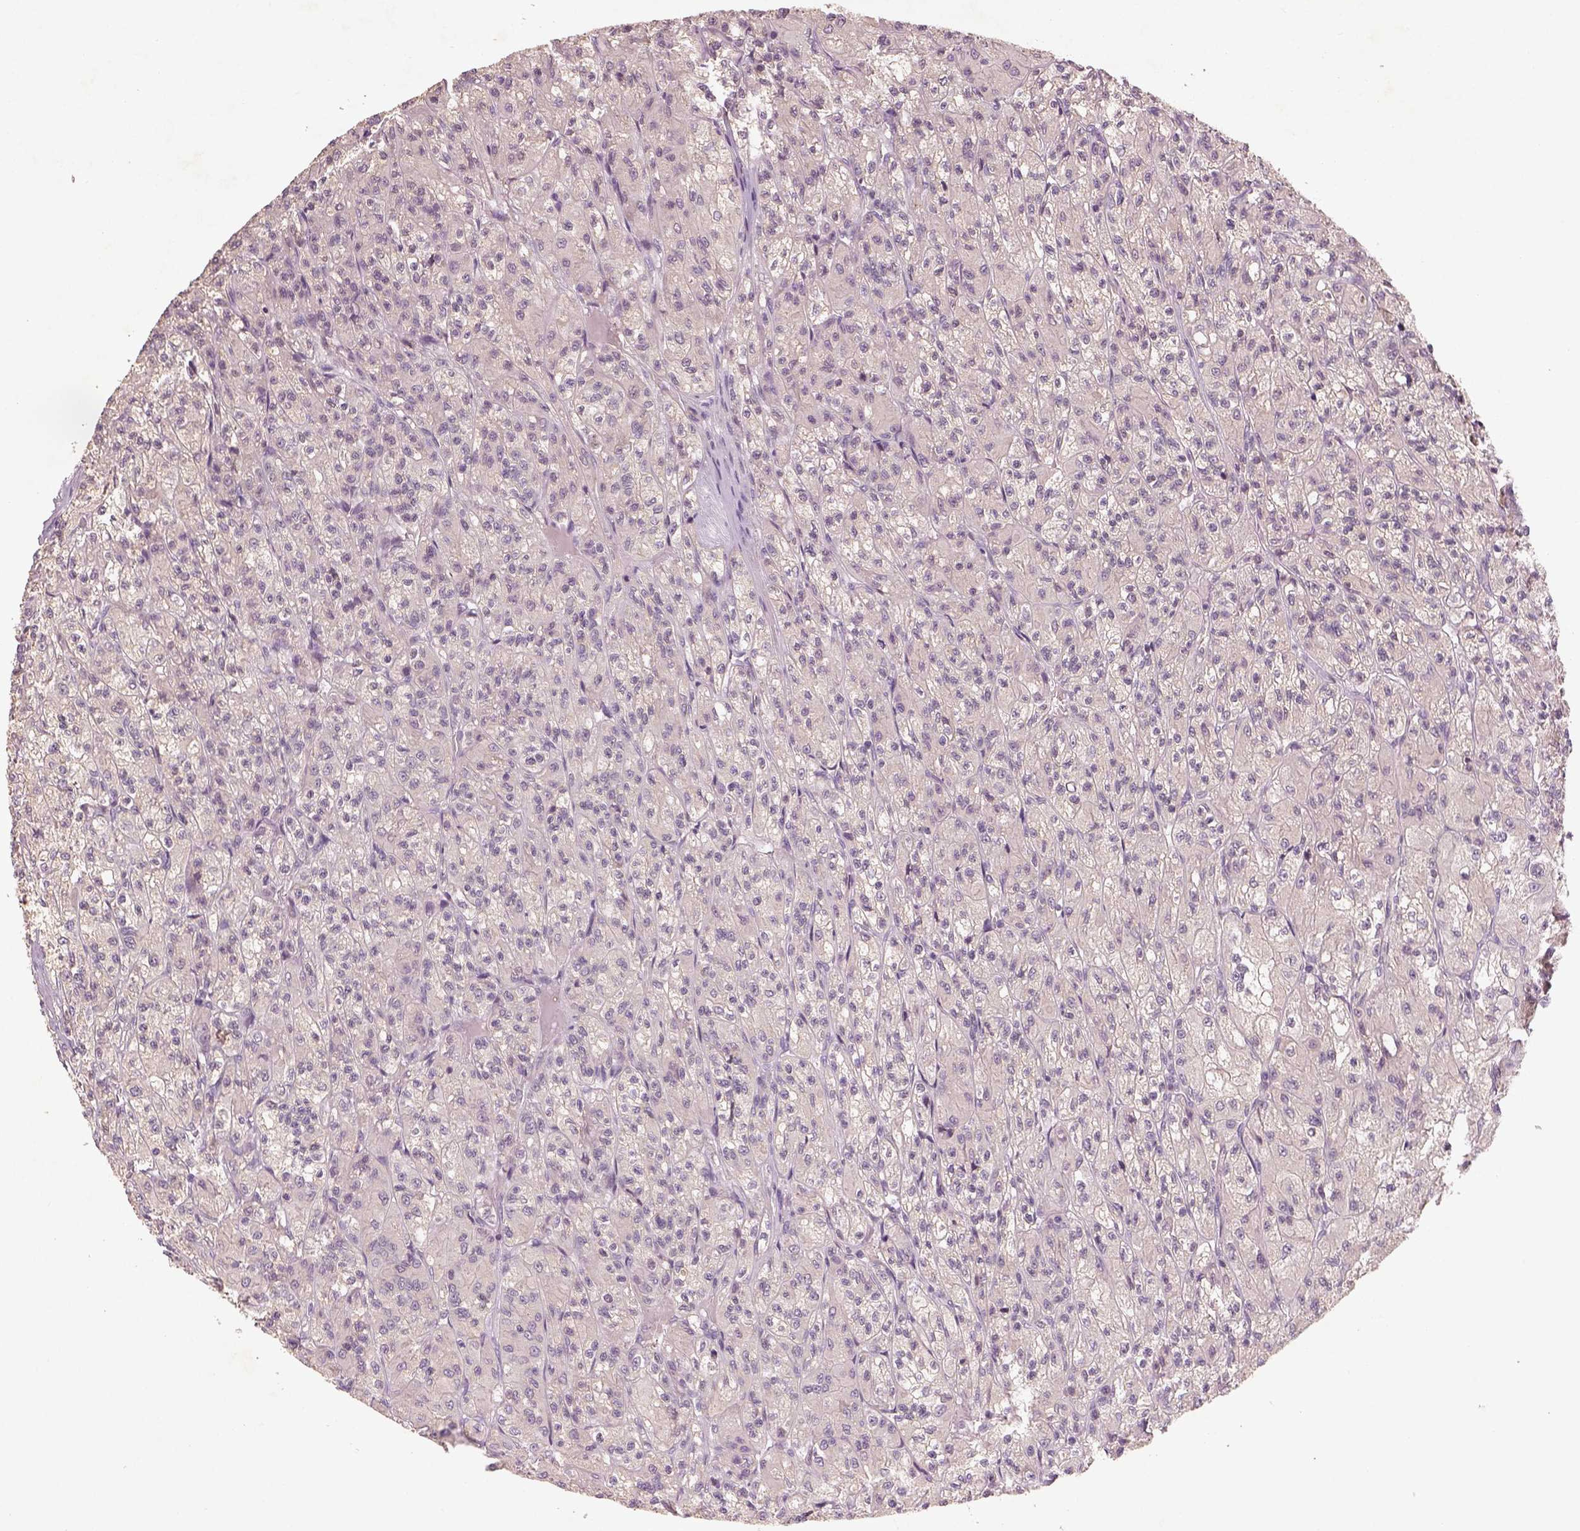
{"staining": {"intensity": "negative", "quantity": "none", "location": "none"}, "tissue": "renal cancer", "cell_type": "Tumor cells", "image_type": "cancer", "snomed": [{"axis": "morphology", "description": "Adenocarcinoma, NOS"}, {"axis": "topography", "description": "Kidney"}], "caption": "IHC micrograph of neoplastic tissue: renal cancer (adenocarcinoma) stained with DAB (3,3'-diaminobenzidine) exhibits no significant protein positivity in tumor cells.", "gene": "GDNF", "patient": {"sex": "female", "age": 70}}